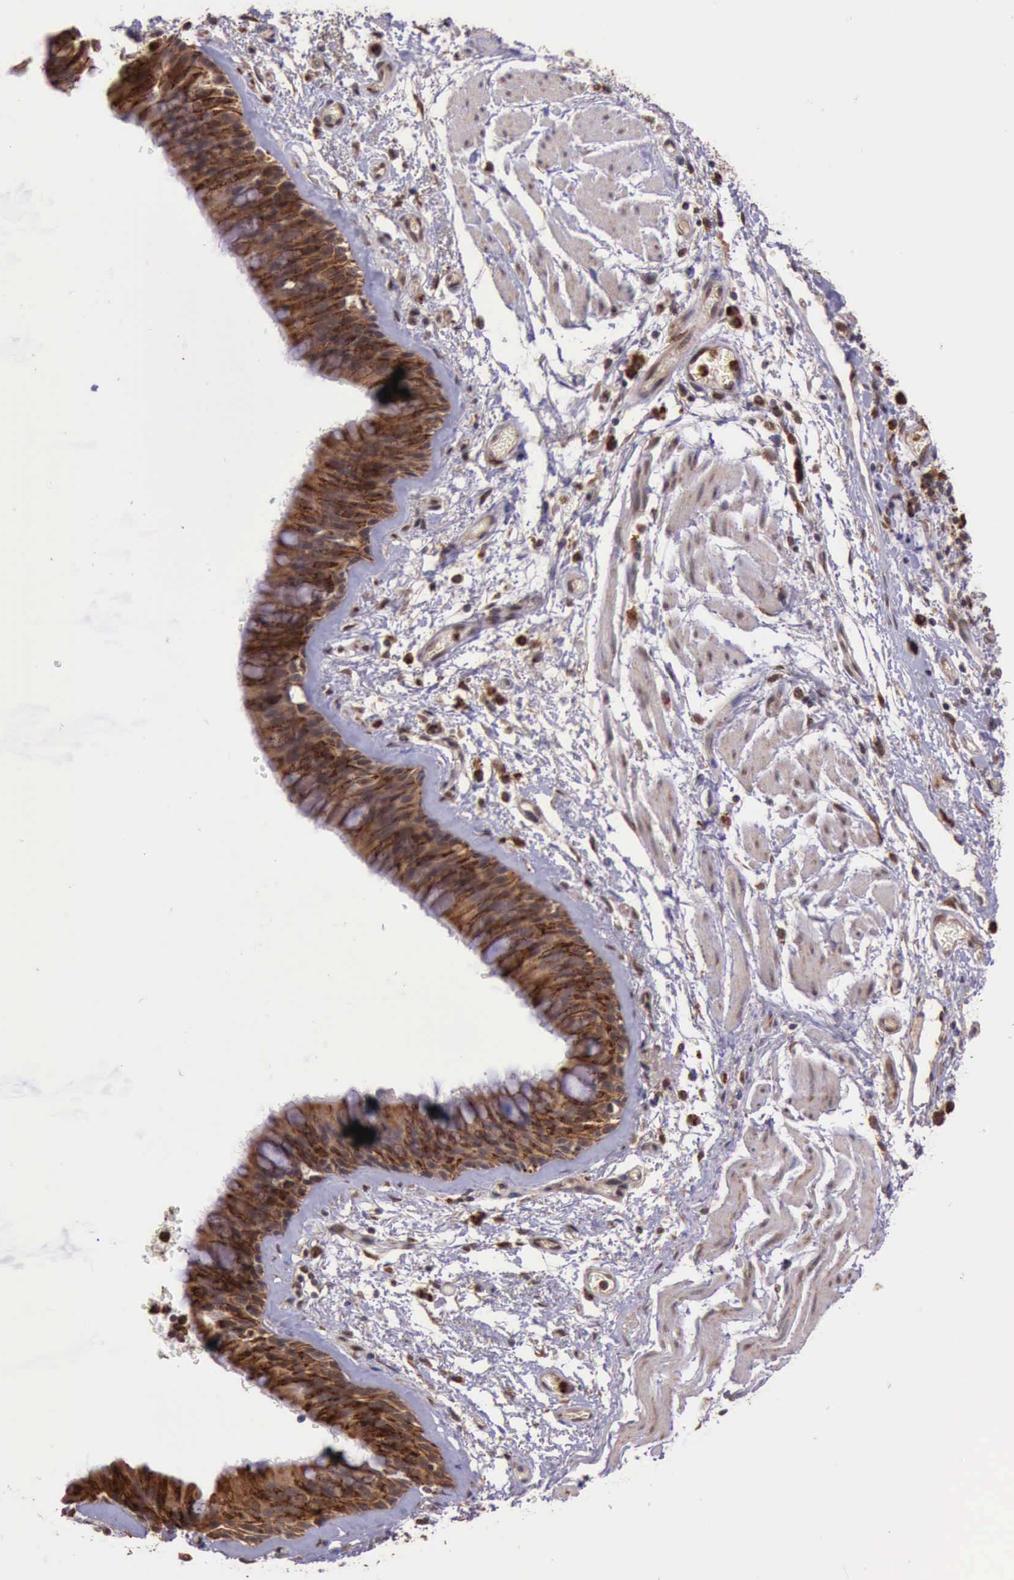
{"staining": {"intensity": "strong", "quantity": ">75%", "location": "cytoplasmic/membranous"}, "tissue": "bronchus", "cell_type": "Respiratory epithelial cells", "image_type": "normal", "snomed": [{"axis": "morphology", "description": "Normal tissue, NOS"}, {"axis": "topography", "description": "Bronchus"}, {"axis": "topography", "description": "Lung"}], "caption": "IHC (DAB (3,3'-diaminobenzidine)) staining of normal human bronchus shows strong cytoplasmic/membranous protein positivity in approximately >75% of respiratory epithelial cells. Nuclei are stained in blue.", "gene": "ARMCX3", "patient": {"sex": "female", "age": 57}}